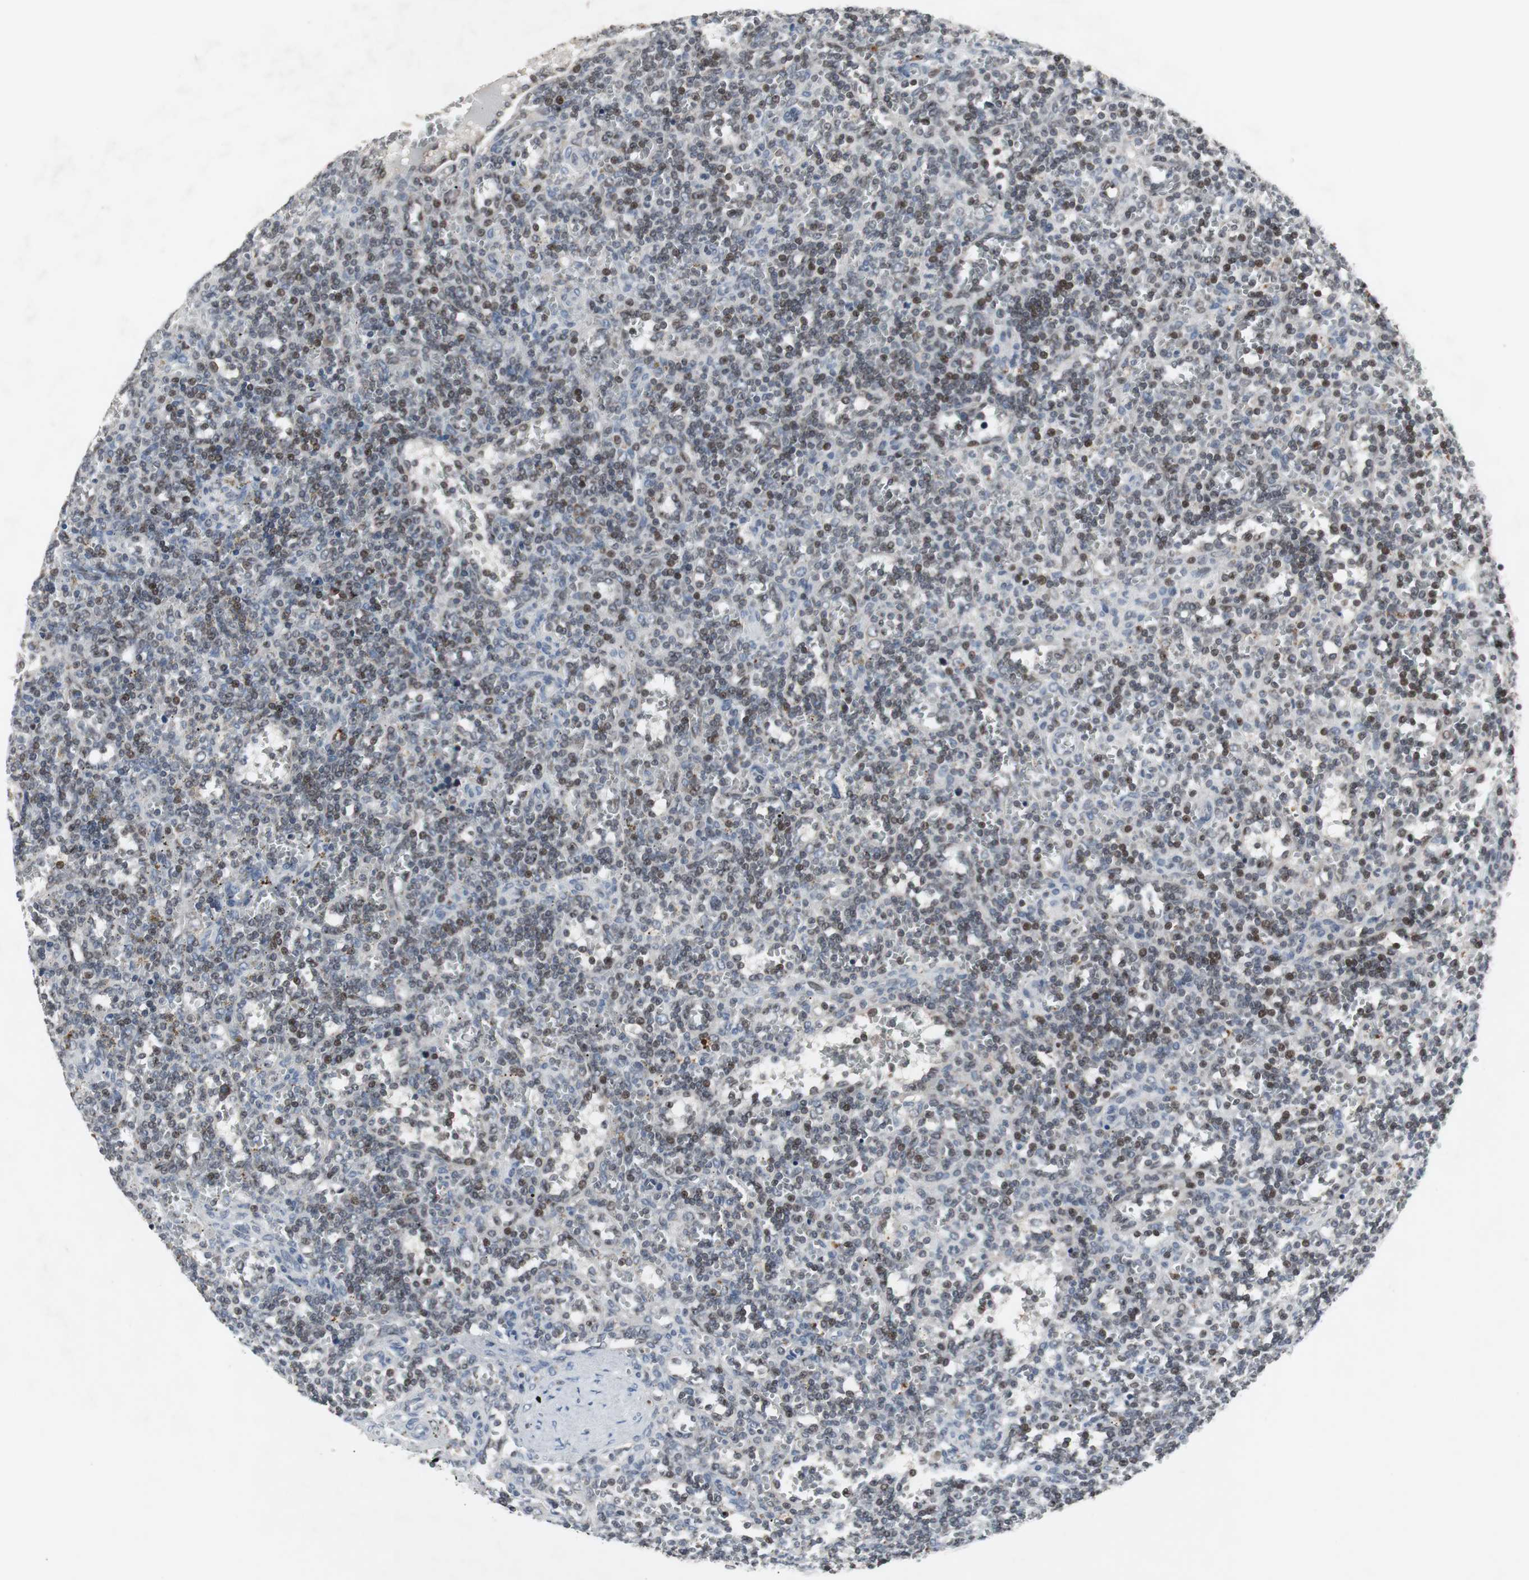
{"staining": {"intensity": "strong", "quantity": "<25%", "location": "nuclear"}, "tissue": "lymphoma", "cell_type": "Tumor cells", "image_type": "cancer", "snomed": [{"axis": "morphology", "description": "Malignant lymphoma, non-Hodgkin's type, Low grade"}, {"axis": "topography", "description": "Spleen"}], "caption": "Tumor cells demonstrate medium levels of strong nuclear expression in approximately <25% of cells in lymphoma.", "gene": "ZNF396", "patient": {"sex": "male", "age": 73}}